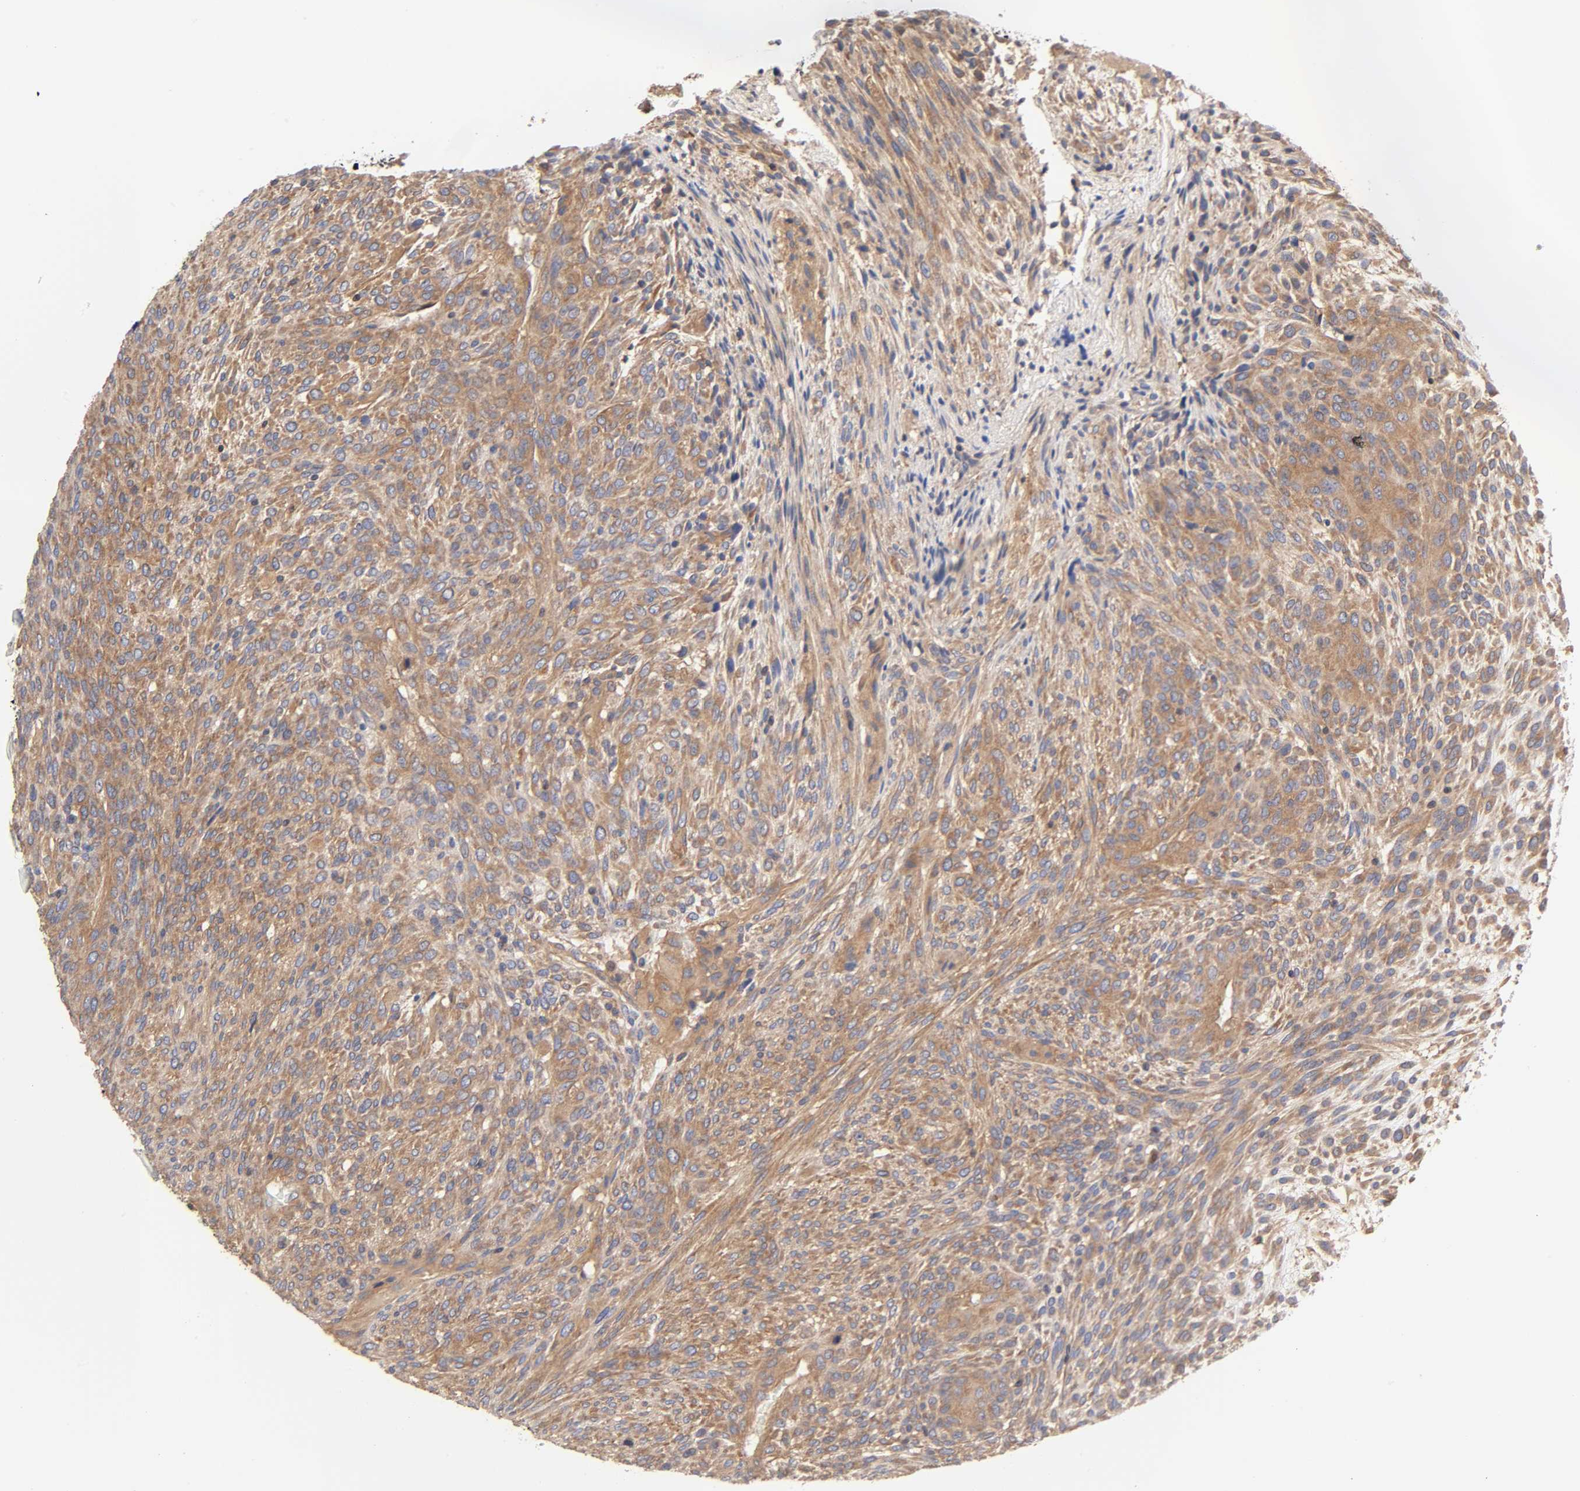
{"staining": {"intensity": "moderate", "quantity": ">75%", "location": "cytoplasmic/membranous"}, "tissue": "glioma", "cell_type": "Tumor cells", "image_type": "cancer", "snomed": [{"axis": "morphology", "description": "Glioma, malignant, High grade"}, {"axis": "topography", "description": "Cerebral cortex"}], "caption": "Malignant glioma (high-grade) stained with a brown dye shows moderate cytoplasmic/membranous positive staining in about >75% of tumor cells.", "gene": "STRN3", "patient": {"sex": "female", "age": 55}}